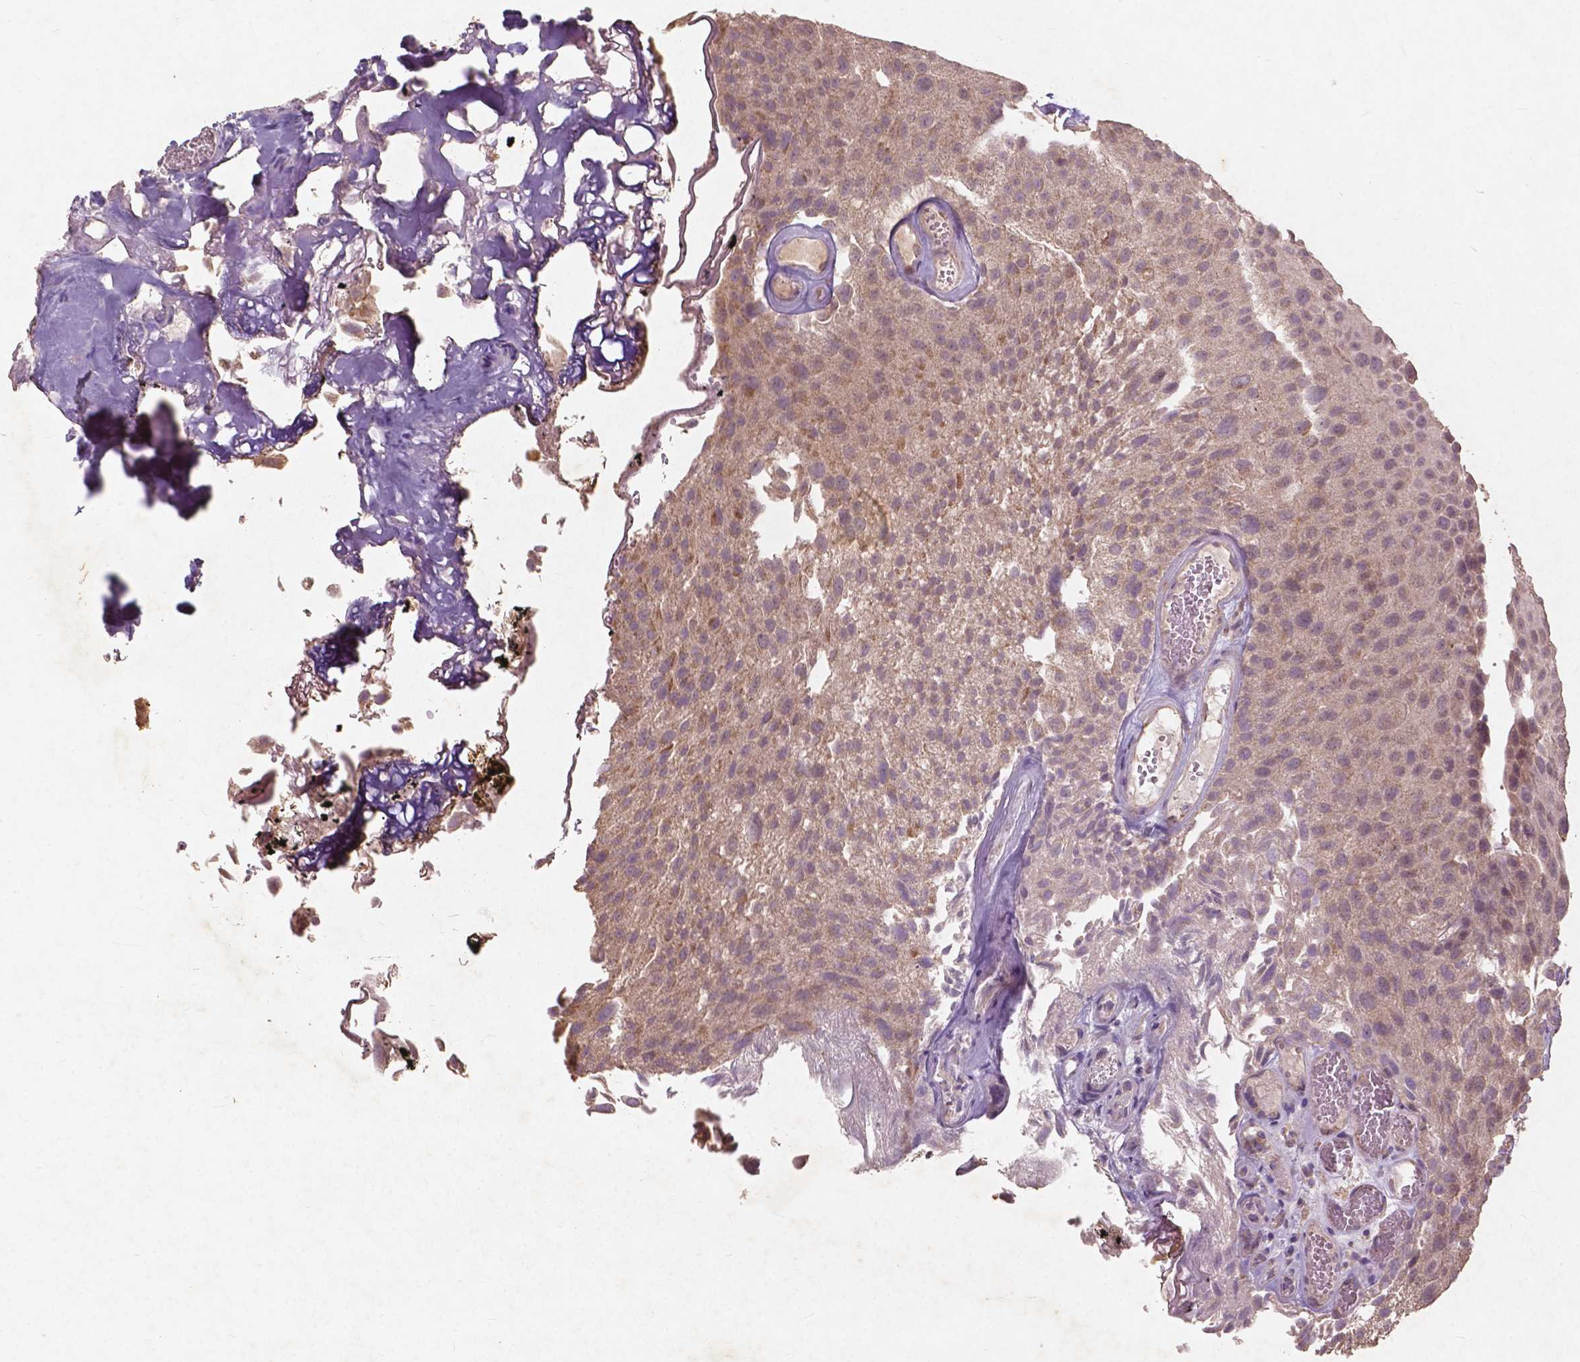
{"staining": {"intensity": "weak", "quantity": ">75%", "location": "cytoplasmic/membranous"}, "tissue": "urothelial cancer", "cell_type": "Tumor cells", "image_type": "cancer", "snomed": [{"axis": "morphology", "description": "Urothelial carcinoma, Low grade"}, {"axis": "topography", "description": "Urinary bladder"}], "caption": "Urothelial carcinoma (low-grade) stained with a protein marker exhibits weak staining in tumor cells.", "gene": "ST6GALNAC5", "patient": {"sex": "male", "age": 72}}